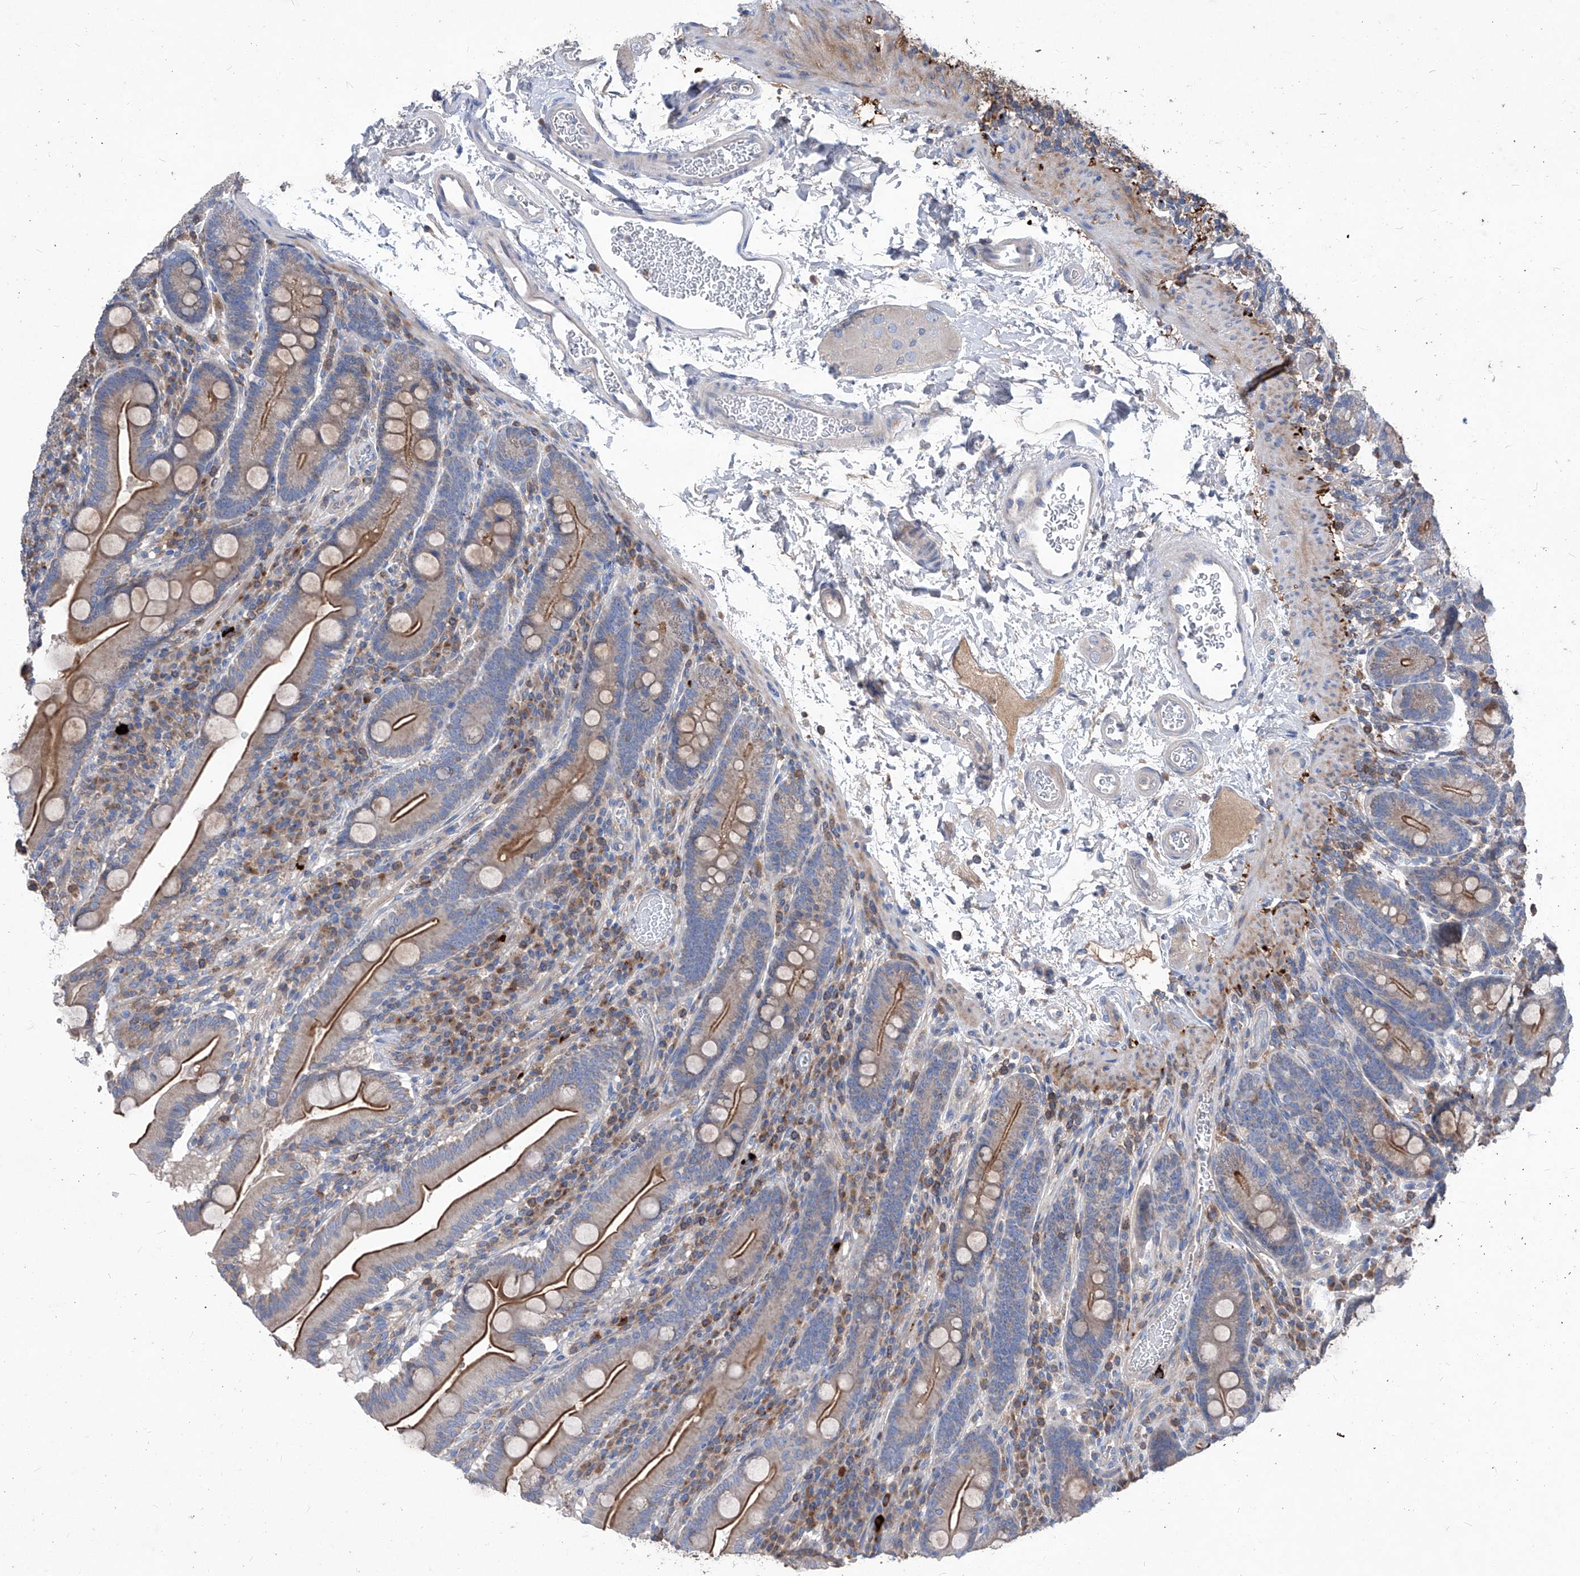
{"staining": {"intensity": "strong", "quantity": "25%-75%", "location": "cytoplasmic/membranous"}, "tissue": "duodenum", "cell_type": "Glandular cells", "image_type": "normal", "snomed": [{"axis": "morphology", "description": "Normal tissue, NOS"}, {"axis": "topography", "description": "Duodenum"}], "caption": "The micrograph displays a brown stain indicating the presence of a protein in the cytoplasmic/membranous of glandular cells in duodenum. (DAB = brown stain, brightfield microscopy at high magnification).", "gene": "EPHA8", "patient": {"sex": "male", "age": 35}}